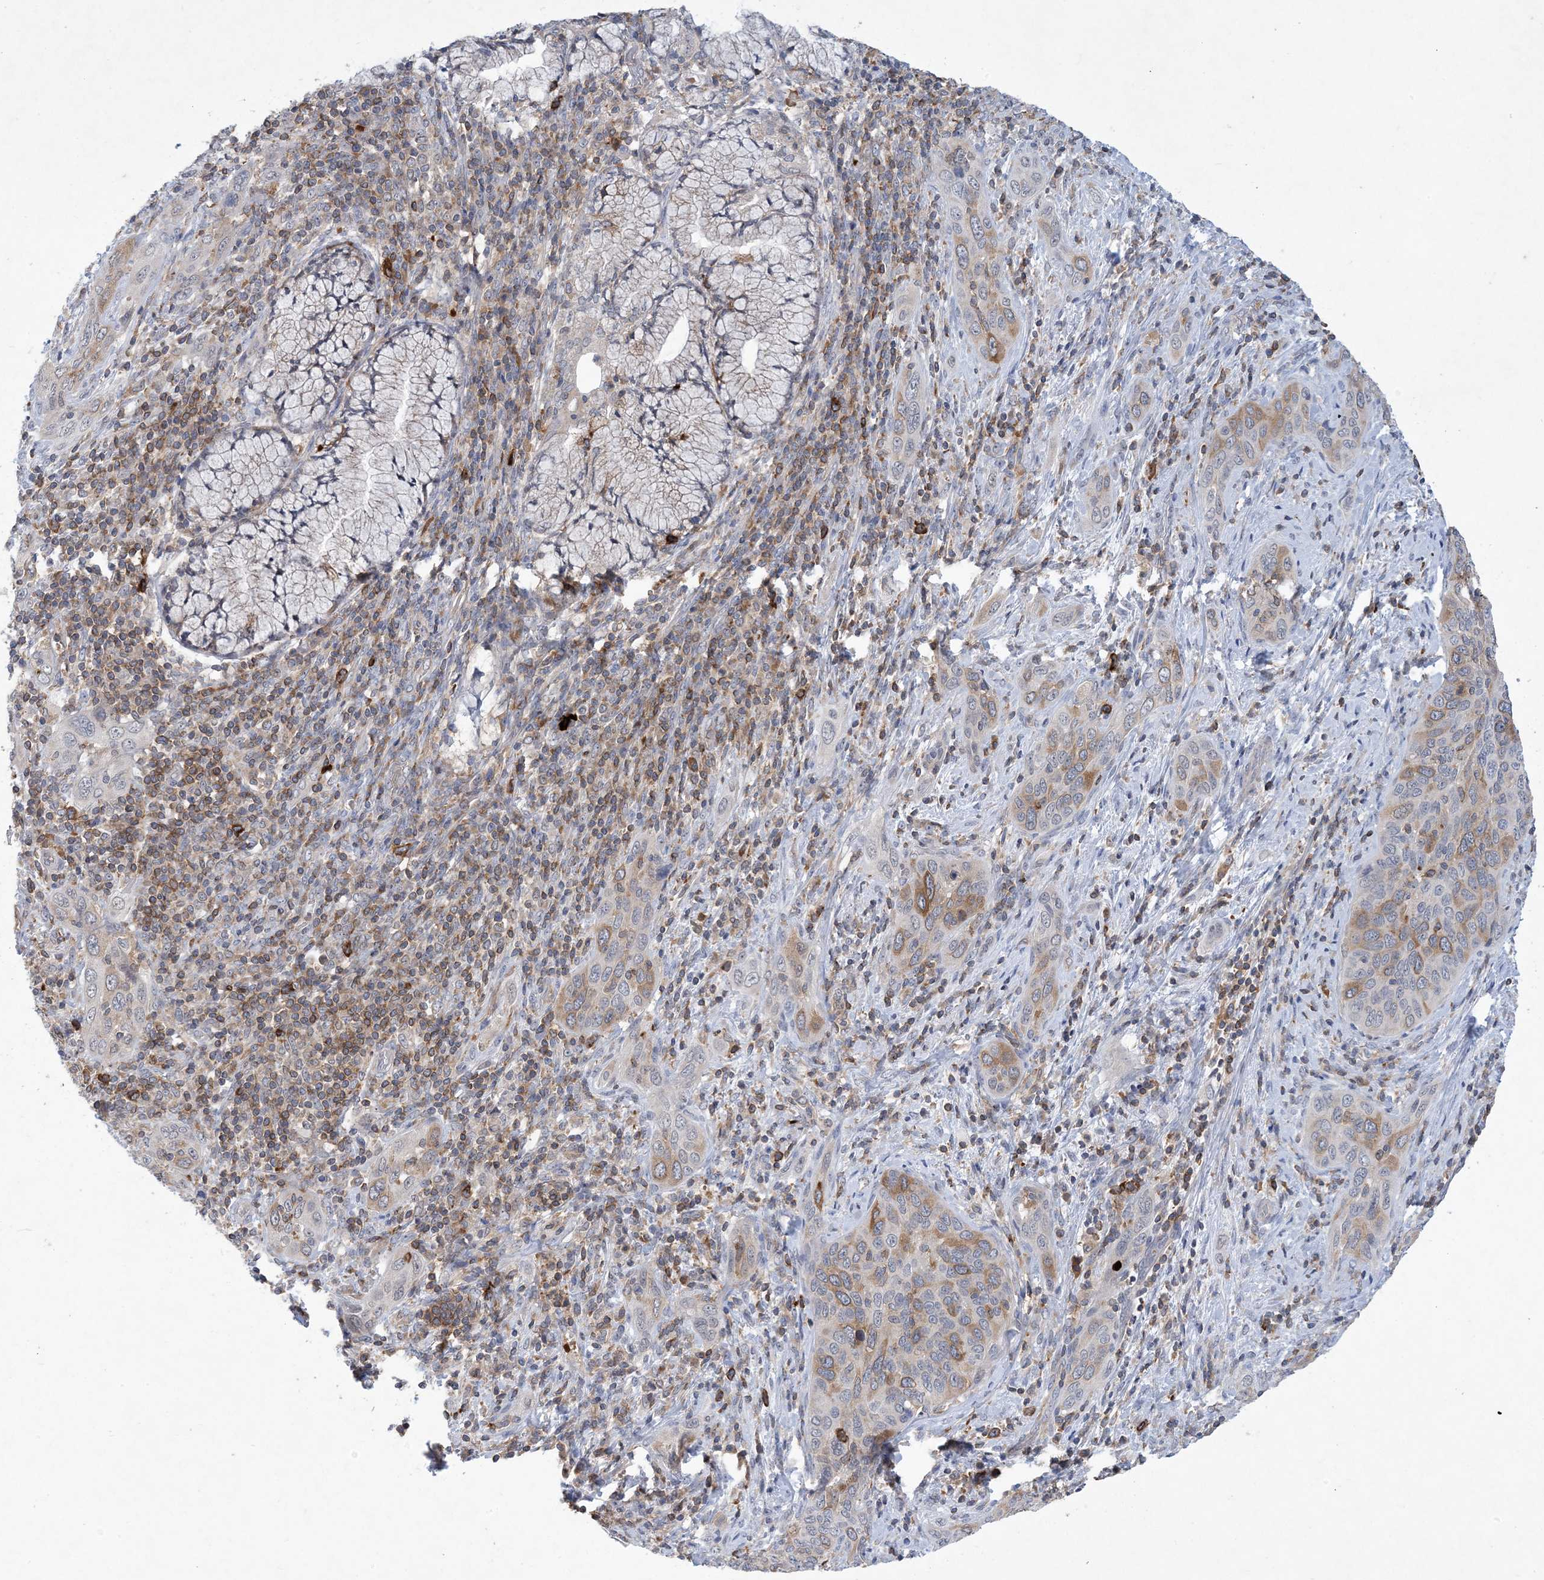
{"staining": {"intensity": "moderate", "quantity": "<25%", "location": "cytoplasmic/membranous"}, "tissue": "cervical cancer", "cell_type": "Tumor cells", "image_type": "cancer", "snomed": [{"axis": "morphology", "description": "Squamous cell carcinoma, NOS"}, {"axis": "topography", "description": "Cervix"}], "caption": "A brown stain shows moderate cytoplasmic/membranous staining of a protein in cervical squamous cell carcinoma tumor cells. (DAB = brown stain, brightfield microscopy at high magnification).", "gene": "AOC1", "patient": {"sex": "female", "age": 60}}